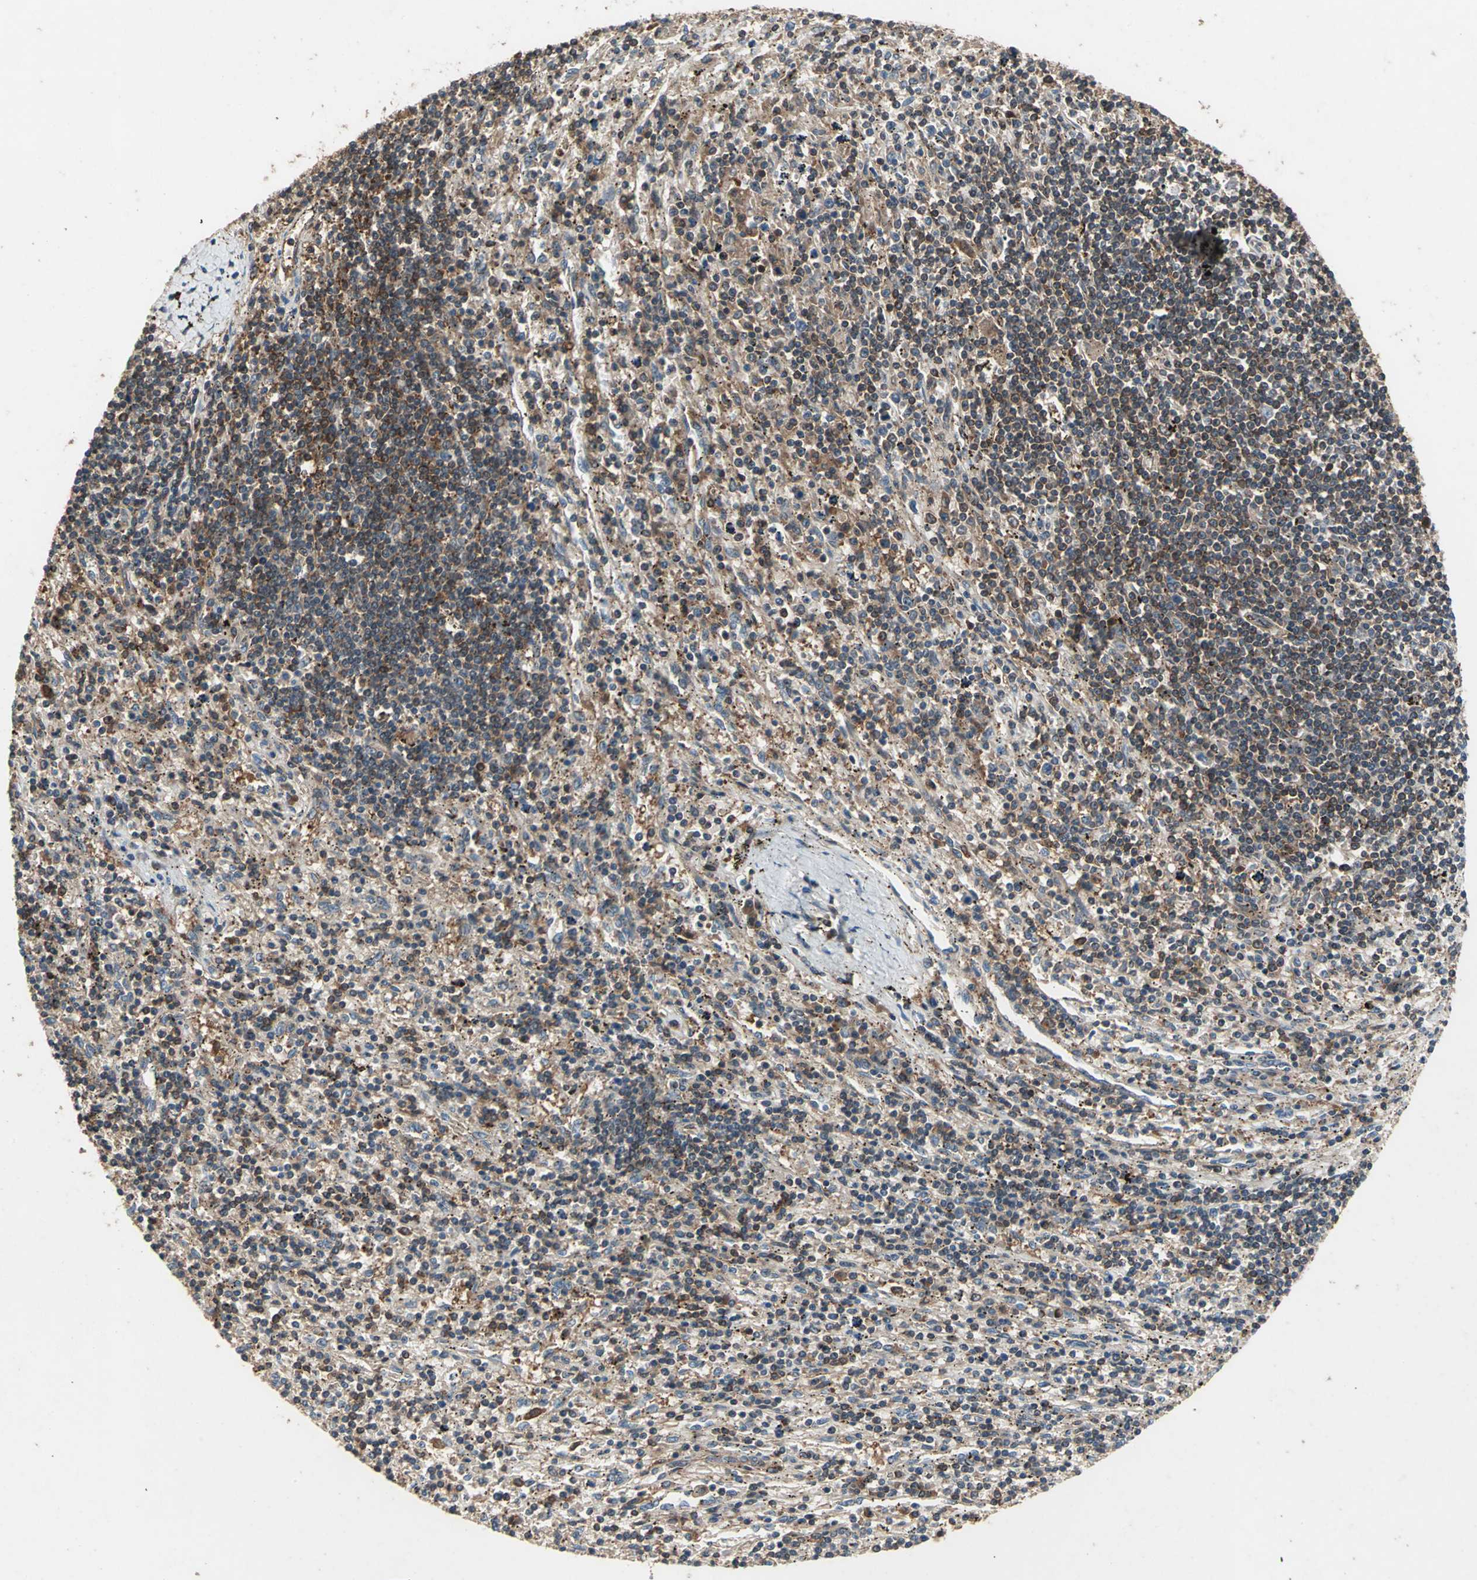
{"staining": {"intensity": "strong", "quantity": ">75%", "location": "cytoplasmic/membranous"}, "tissue": "lymphoma", "cell_type": "Tumor cells", "image_type": "cancer", "snomed": [{"axis": "morphology", "description": "Malignant lymphoma, non-Hodgkin's type, Low grade"}, {"axis": "topography", "description": "Spleen"}], "caption": "DAB immunohistochemical staining of human lymphoma displays strong cytoplasmic/membranous protein positivity in about >75% of tumor cells.", "gene": "CAPN1", "patient": {"sex": "male", "age": 76}}